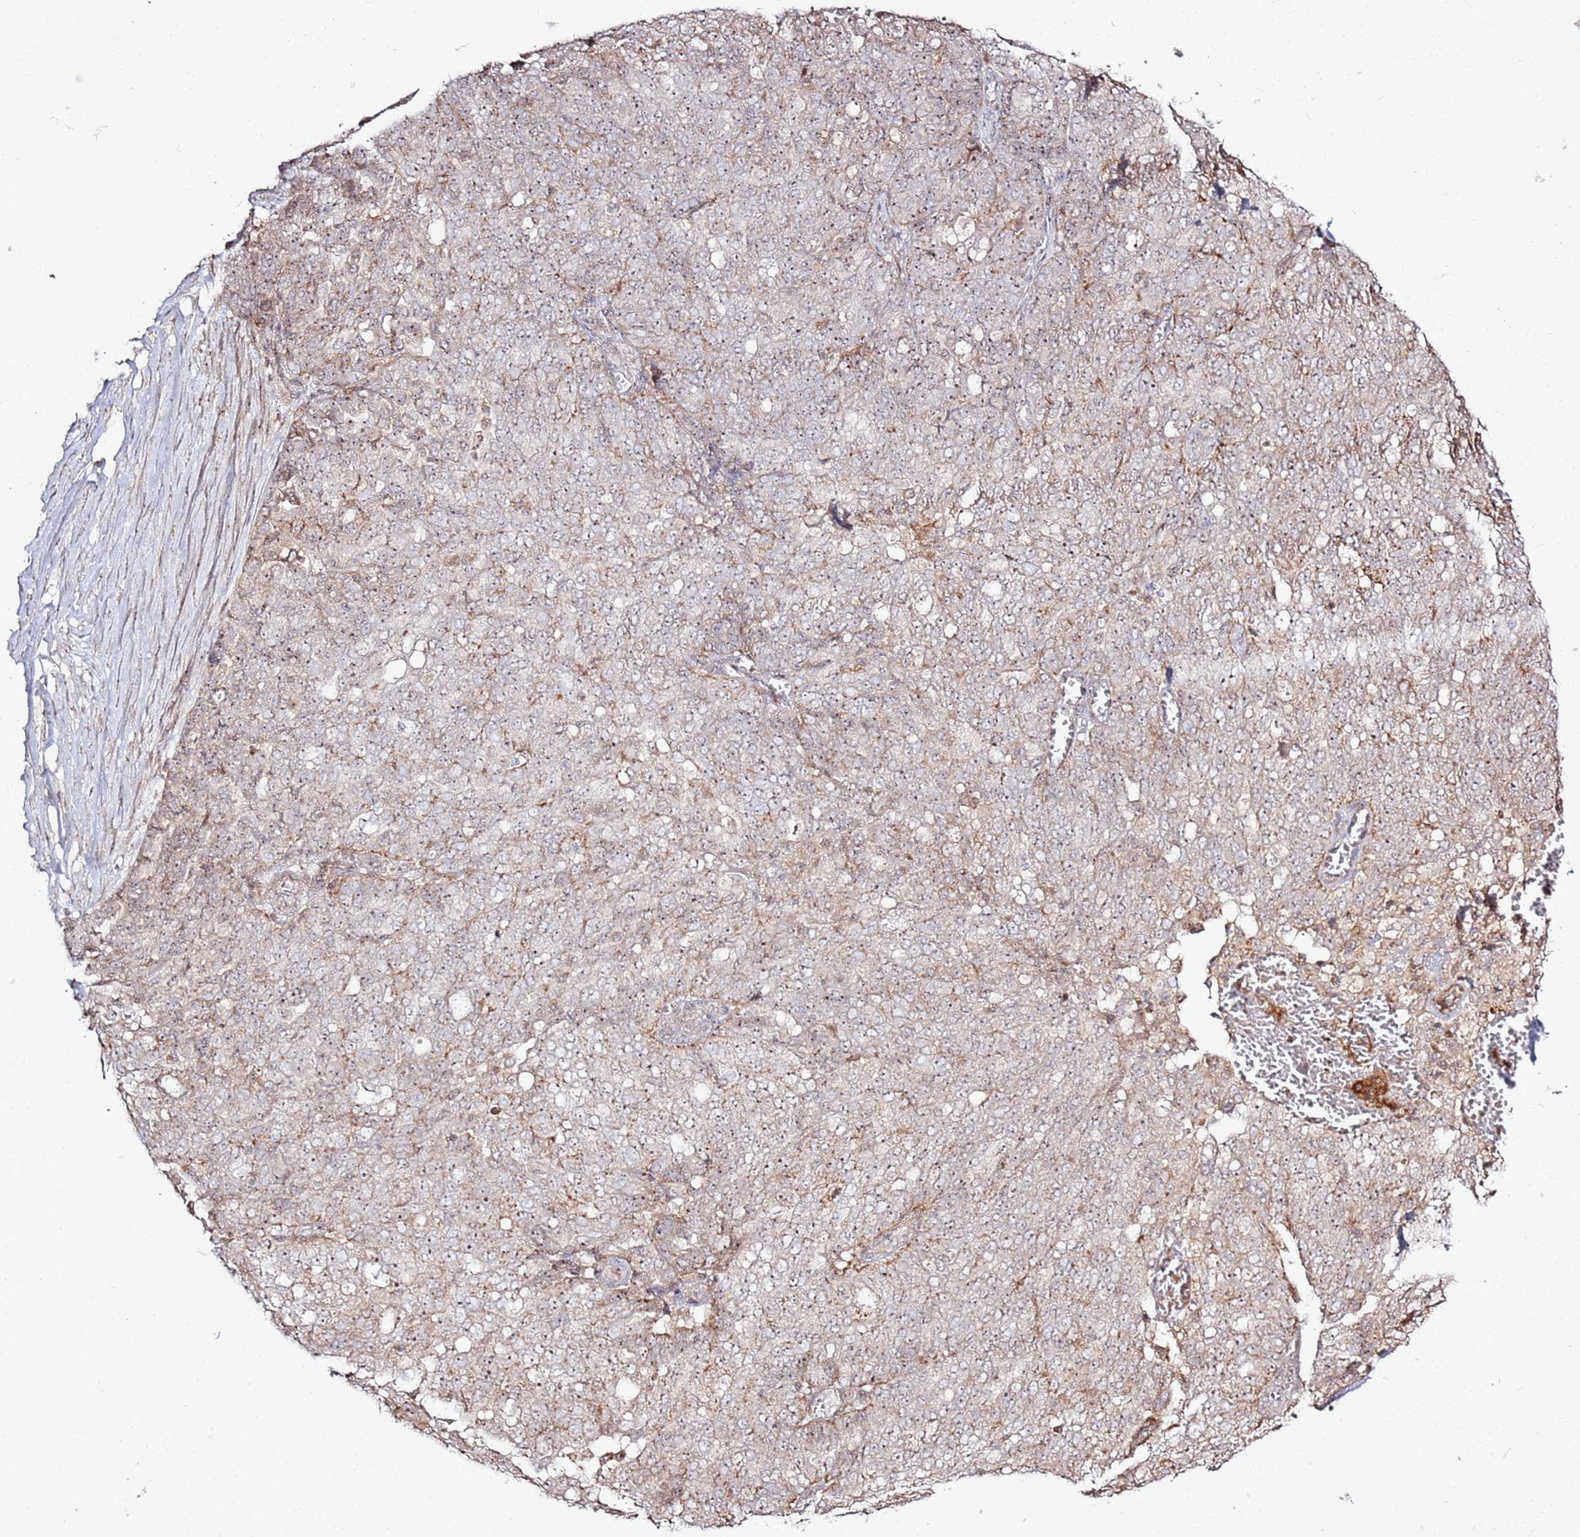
{"staining": {"intensity": "moderate", "quantity": "<25%", "location": "cytoplasmic/membranous,nuclear"}, "tissue": "ovarian cancer", "cell_type": "Tumor cells", "image_type": "cancer", "snomed": [{"axis": "morphology", "description": "Cystadenocarcinoma, serous, NOS"}, {"axis": "topography", "description": "Soft tissue"}, {"axis": "topography", "description": "Ovary"}], "caption": "The image demonstrates staining of ovarian cancer, revealing moderate cytoplasmic/membranous and nuclear protein expression (brown color) within tumor cells.", "gene": "CNPY1", "patient": {"sex": "female", "age": 57}}